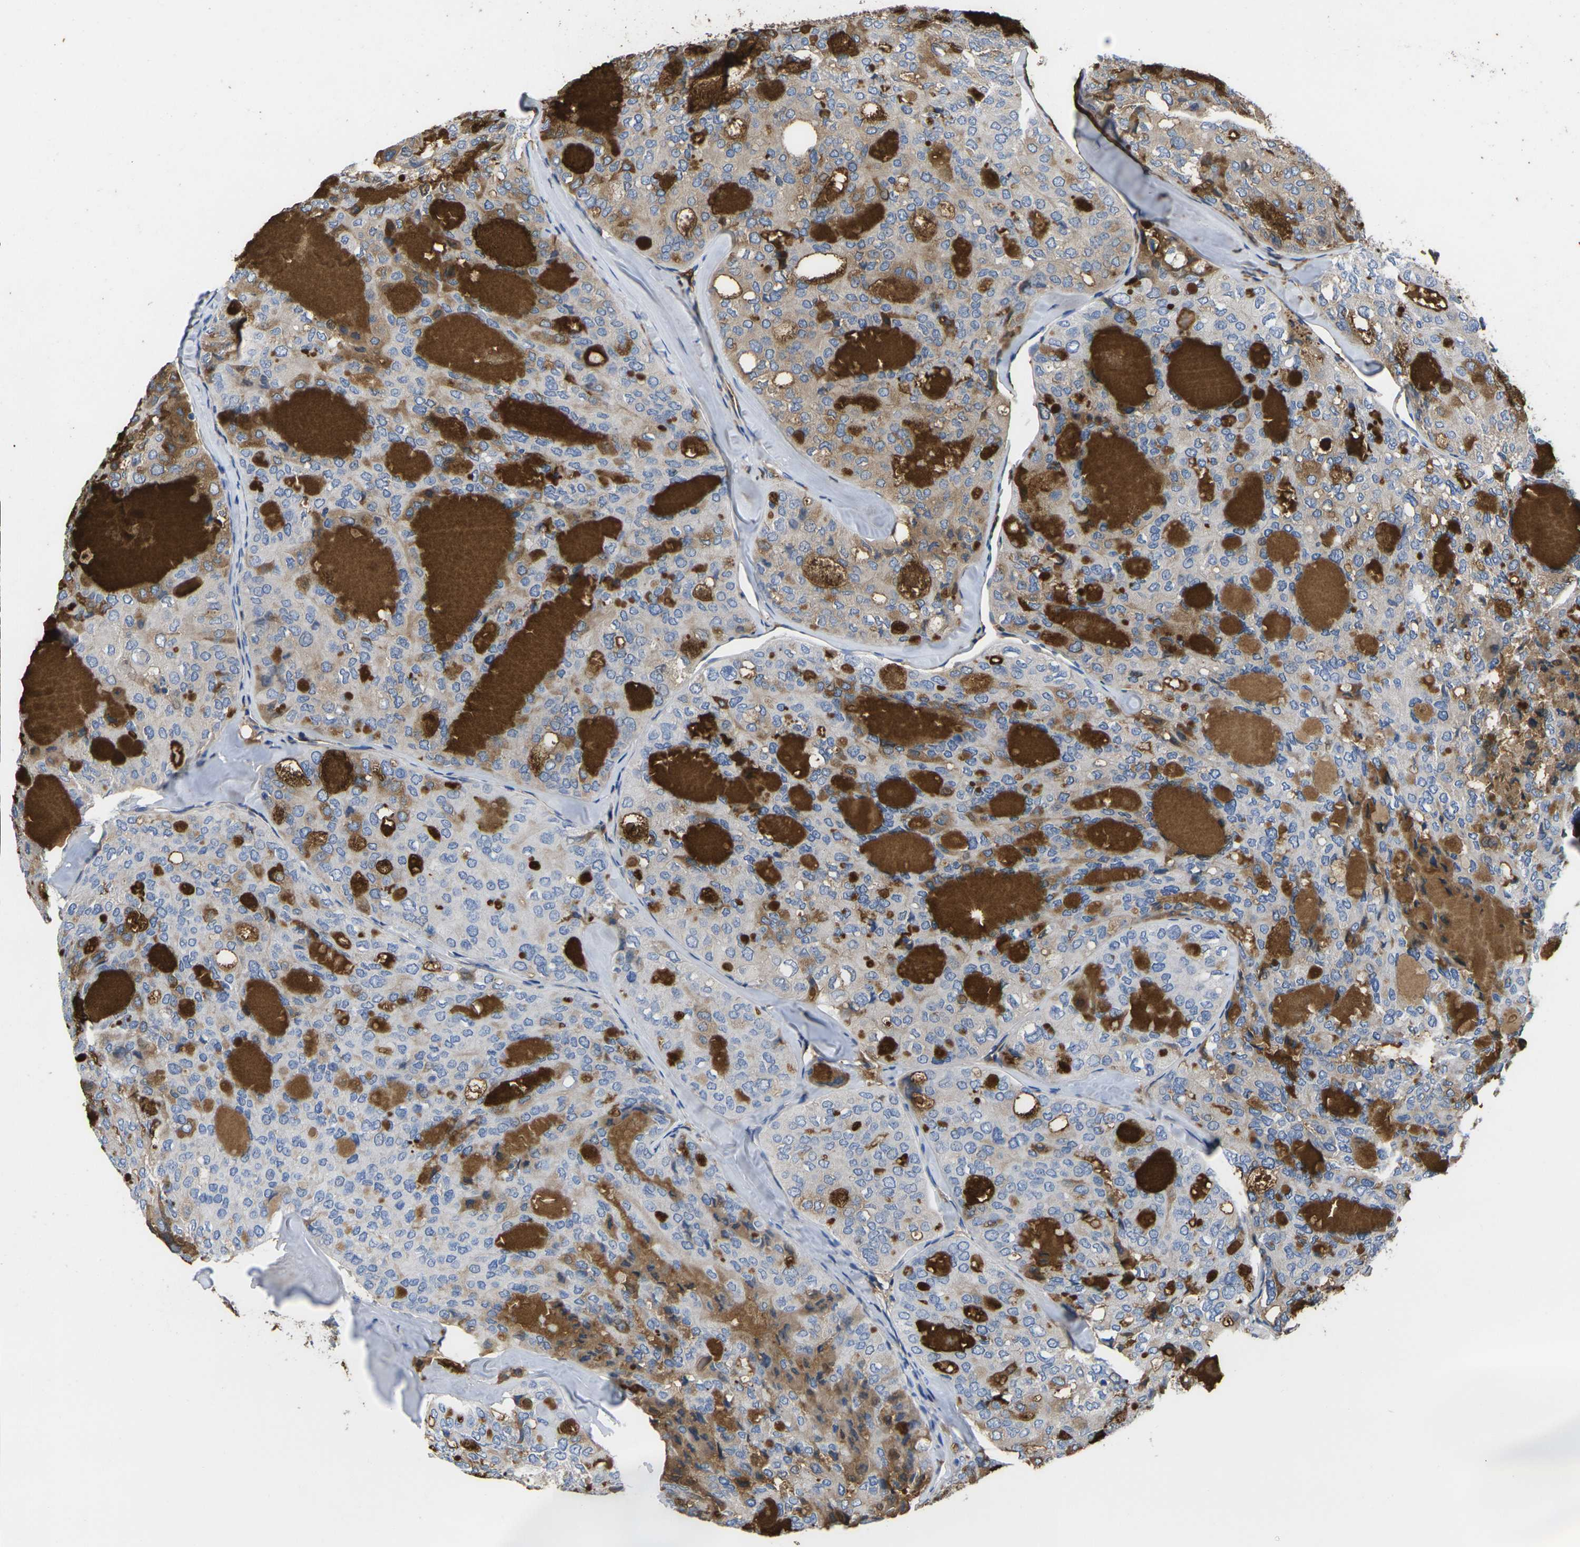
{"staining": {"intensity": "moderate", "quantity": "25%-75%", "location": "cytoplasmic/membranous"}, "tissue": "thyroid cancer", "cell_type": "Tumor cells", "image_type": "cancer", "snomed": [{"axis": "morphology", "description": "Follicular adenoma carcinoma, NOS"}, {"axis": "topography", "description": "Thyroid gland"}], "caption": "The immunohistochemical stain highlights moderate cytoplasmic/membranous staining in tumor cells of follicular adenoma carcinoma (thyroid) tissue.", "gene": "GREM2", "patient": {"sex": "male", "age": 75}}